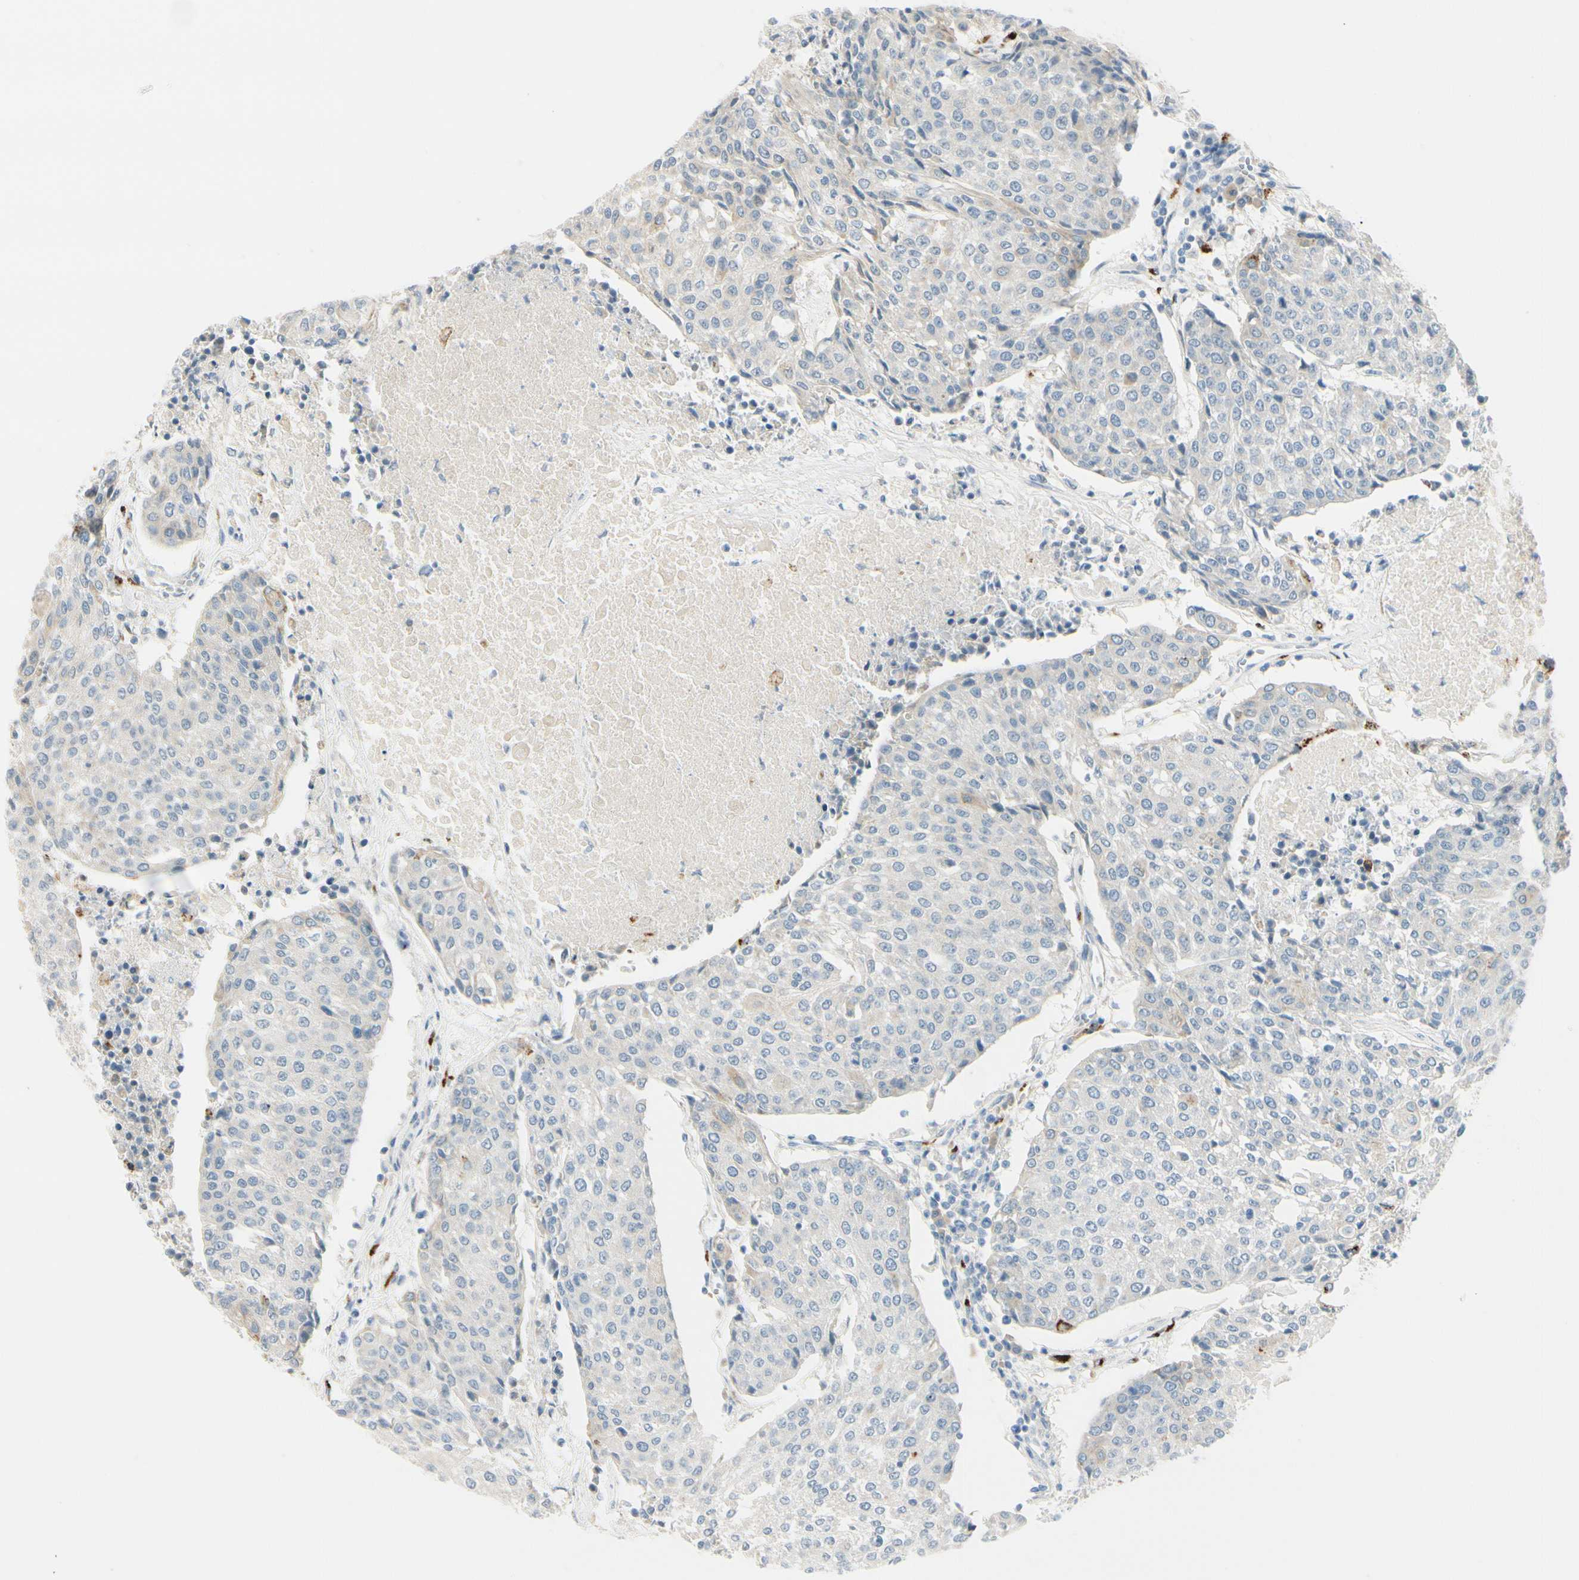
{"staining": {"intensity": "negative", "quantity": "none", "location": "none"}, "tissue": "urothelial cancer", "cell_type": "Tumor cells", "image_type": "cancer", "snomed": [{"axis": "morphology", "description": "Urothelial carcinoma, High grade"}, {"axis": "topography", "description": "Urinary bladder"}], "caption": "Histopathology image shows no protein staining in tumor cells of urothelial carcinoma (high-grade) tissue.", "gene": "GALNT5", "patient": {"sex": "female", "age": 85}}